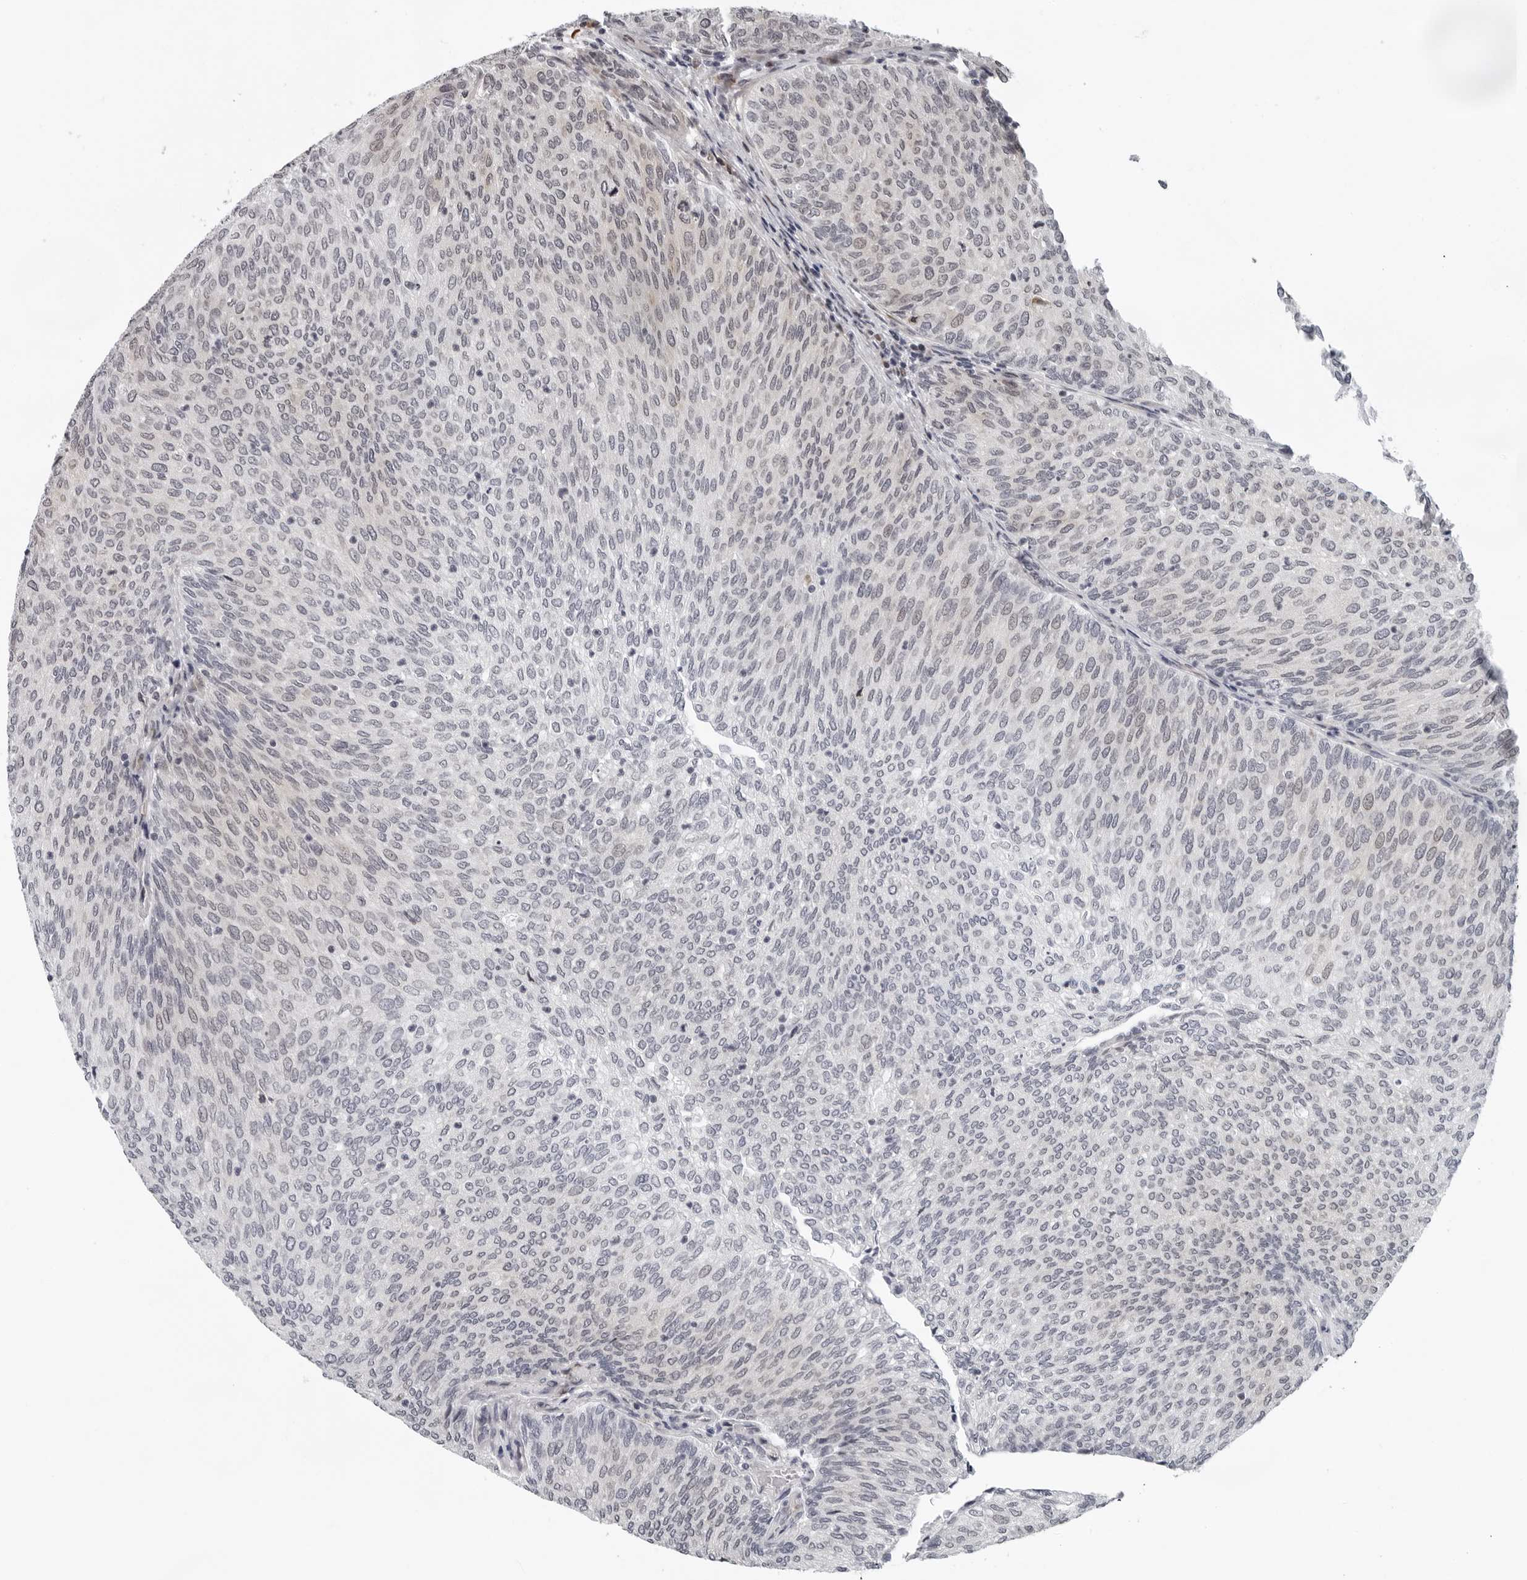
{"staining": {"intensity": "moderate", "quantity": "<25%", "location": "cytoplasmic/membranous"}, "tissue": "urothelial cancer", "cell_type": "Tumor cells", "image_type": "cancer", "snomed": [{"axis": "morphology", "description": "Urothelial carcinoma, Low grade"}, {"axis": "topography", "description": "Urinary bladder"}], "caption": "Urothelial carcinoma (low-grade) was stained to show a protein in brown. There is low levels of moderate cytoplasmic/membranous staining in about <25% of tumor cells.", "gene": "PIP4K2C", "patient": {"sex": "female", "age": 79}}